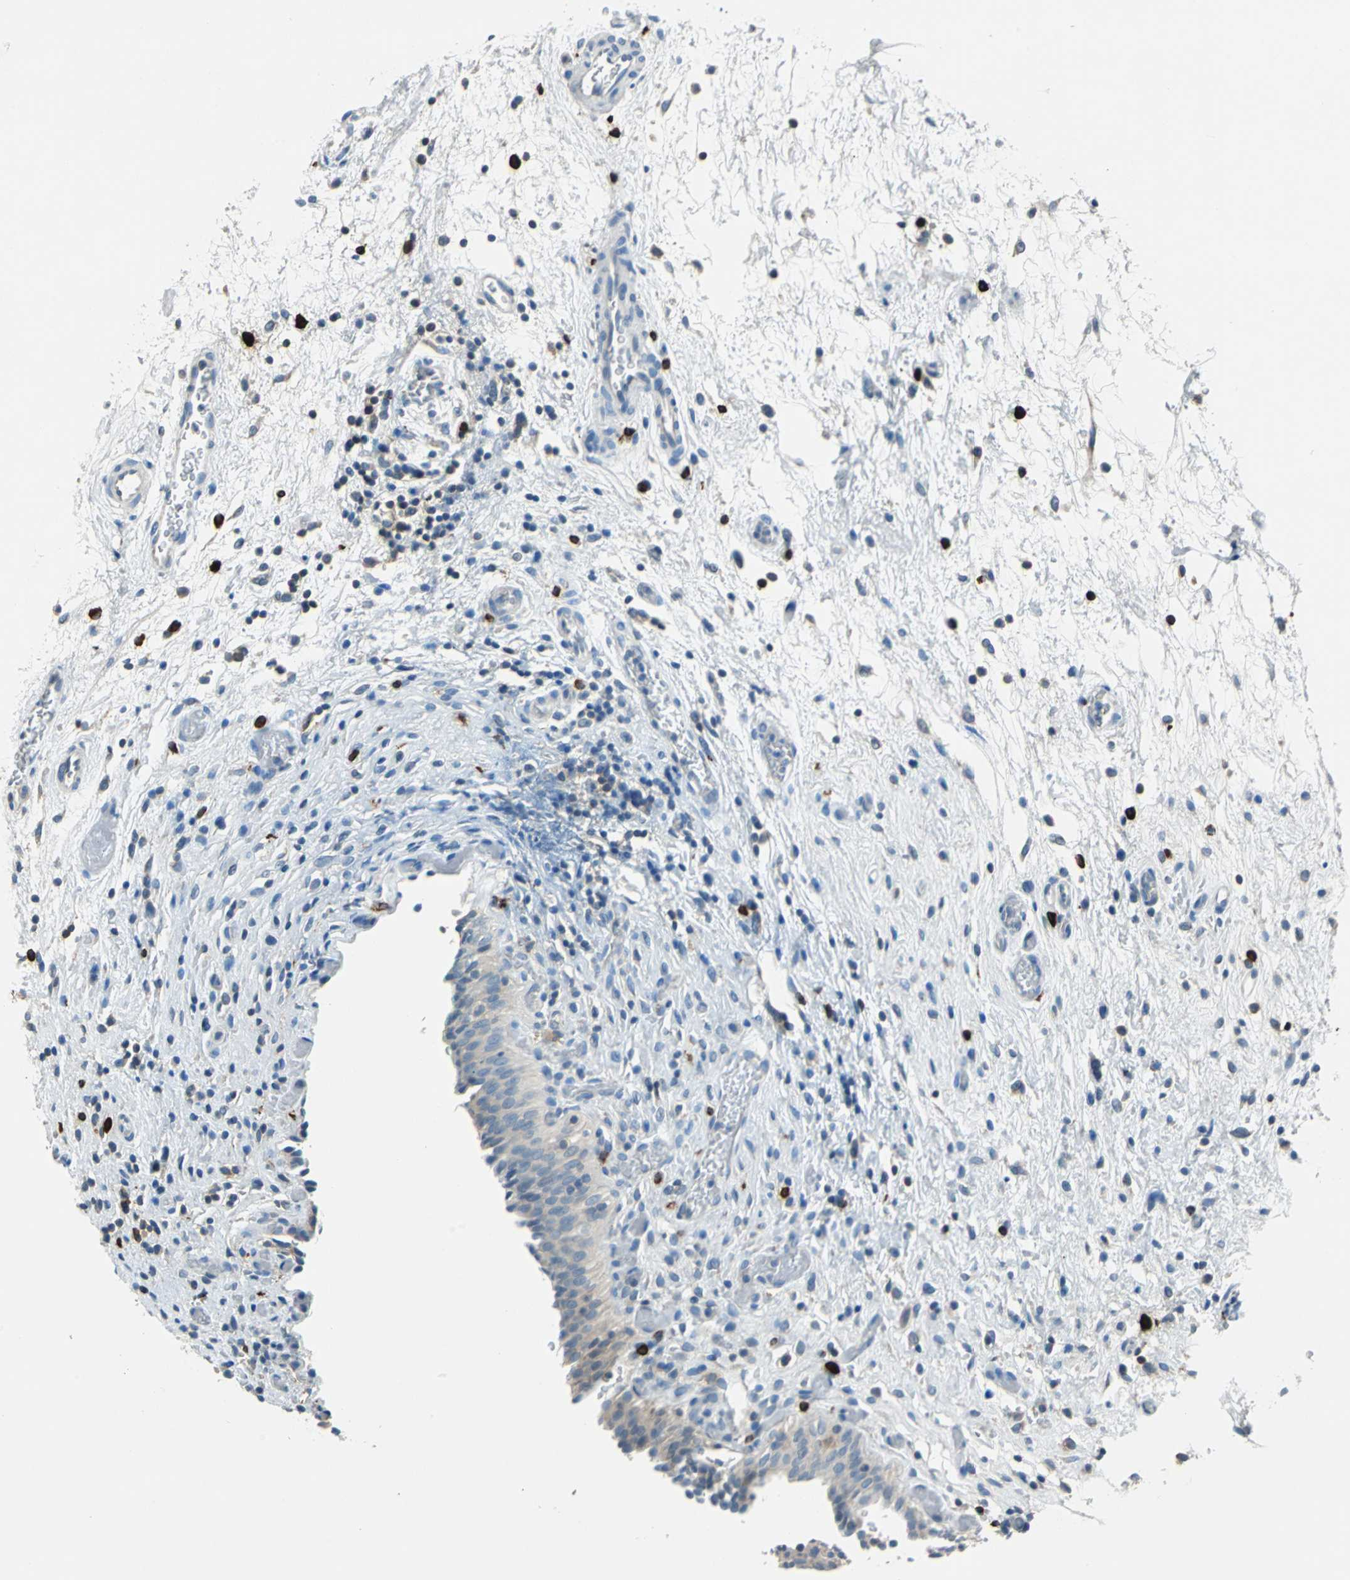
{"staining": {"intensity": "weak", "quantity": "25%-75%", "location": "cytoplasmic/membranous"}, "tissue": "urinary bladder", "cell_type": "Urothelial cells", "image_type": "normal", "snomed": [{"axis": "morphology", "description": "Normal tissue, NOS"}, {"axis": "topography", "description": "Urinary bladder"}], "caption": "Immunohistochemistry (IHC) image of unremarkable urinary bladder: human urinary bladder stained using immunohistochemistry (IHC) exhibits low levels of weak protein expression localized specifically in the cytoplasmic/membranous of urothelial cells, appearing as a cytoplasmic/membranous brown color.", "gene": "CPA3", "patient": {"sex": "male", "age": 51}}